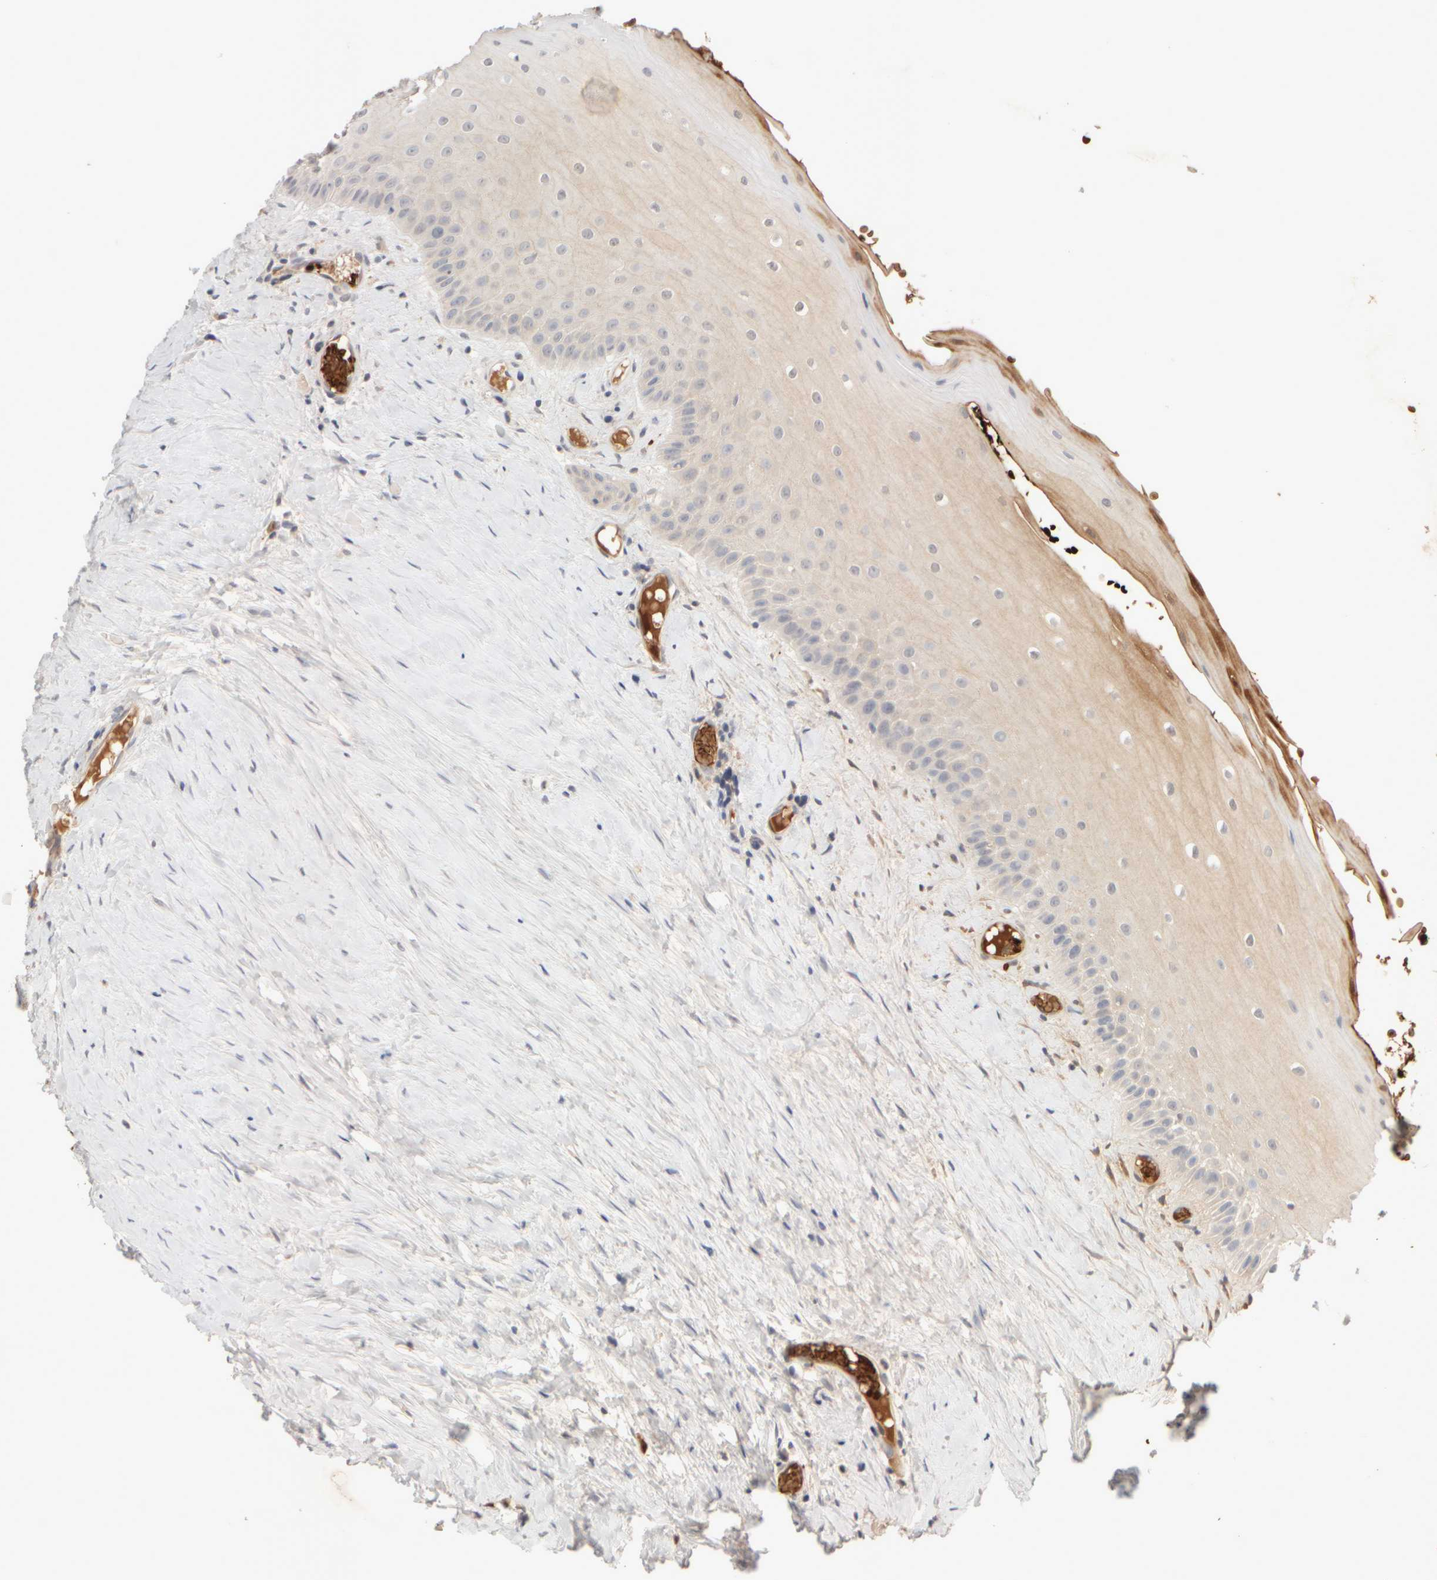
{"staining": {"intensity": "weak", "quantity": "25%-75%", "location": "cytoplasmic/membranous"}, "tissue": "oral mucosa", "cell_type": "Squamous epithelial cells", "image_type": "normal", "snomed": [{"axis": "morphology", "description": "Normal tissue, NOS"}, {"axis": "topography", "description": "Skeletal muscle"}, {"axis": "topography", "description": "Oral tissue"}, {"axis": "topography", "description": "Peripheral nerve tissue"}], "caption": "This photomicrograph demonstrates normal oral mucosa stained with IHC to label a protein in brown. The cytoplasmic/membranous of squamous epithelial cells show weak positivity for the protein. Nuclei are counter-stained blue.", "gene": "MST1", "patient": {"sex": "female", "age": 84}}